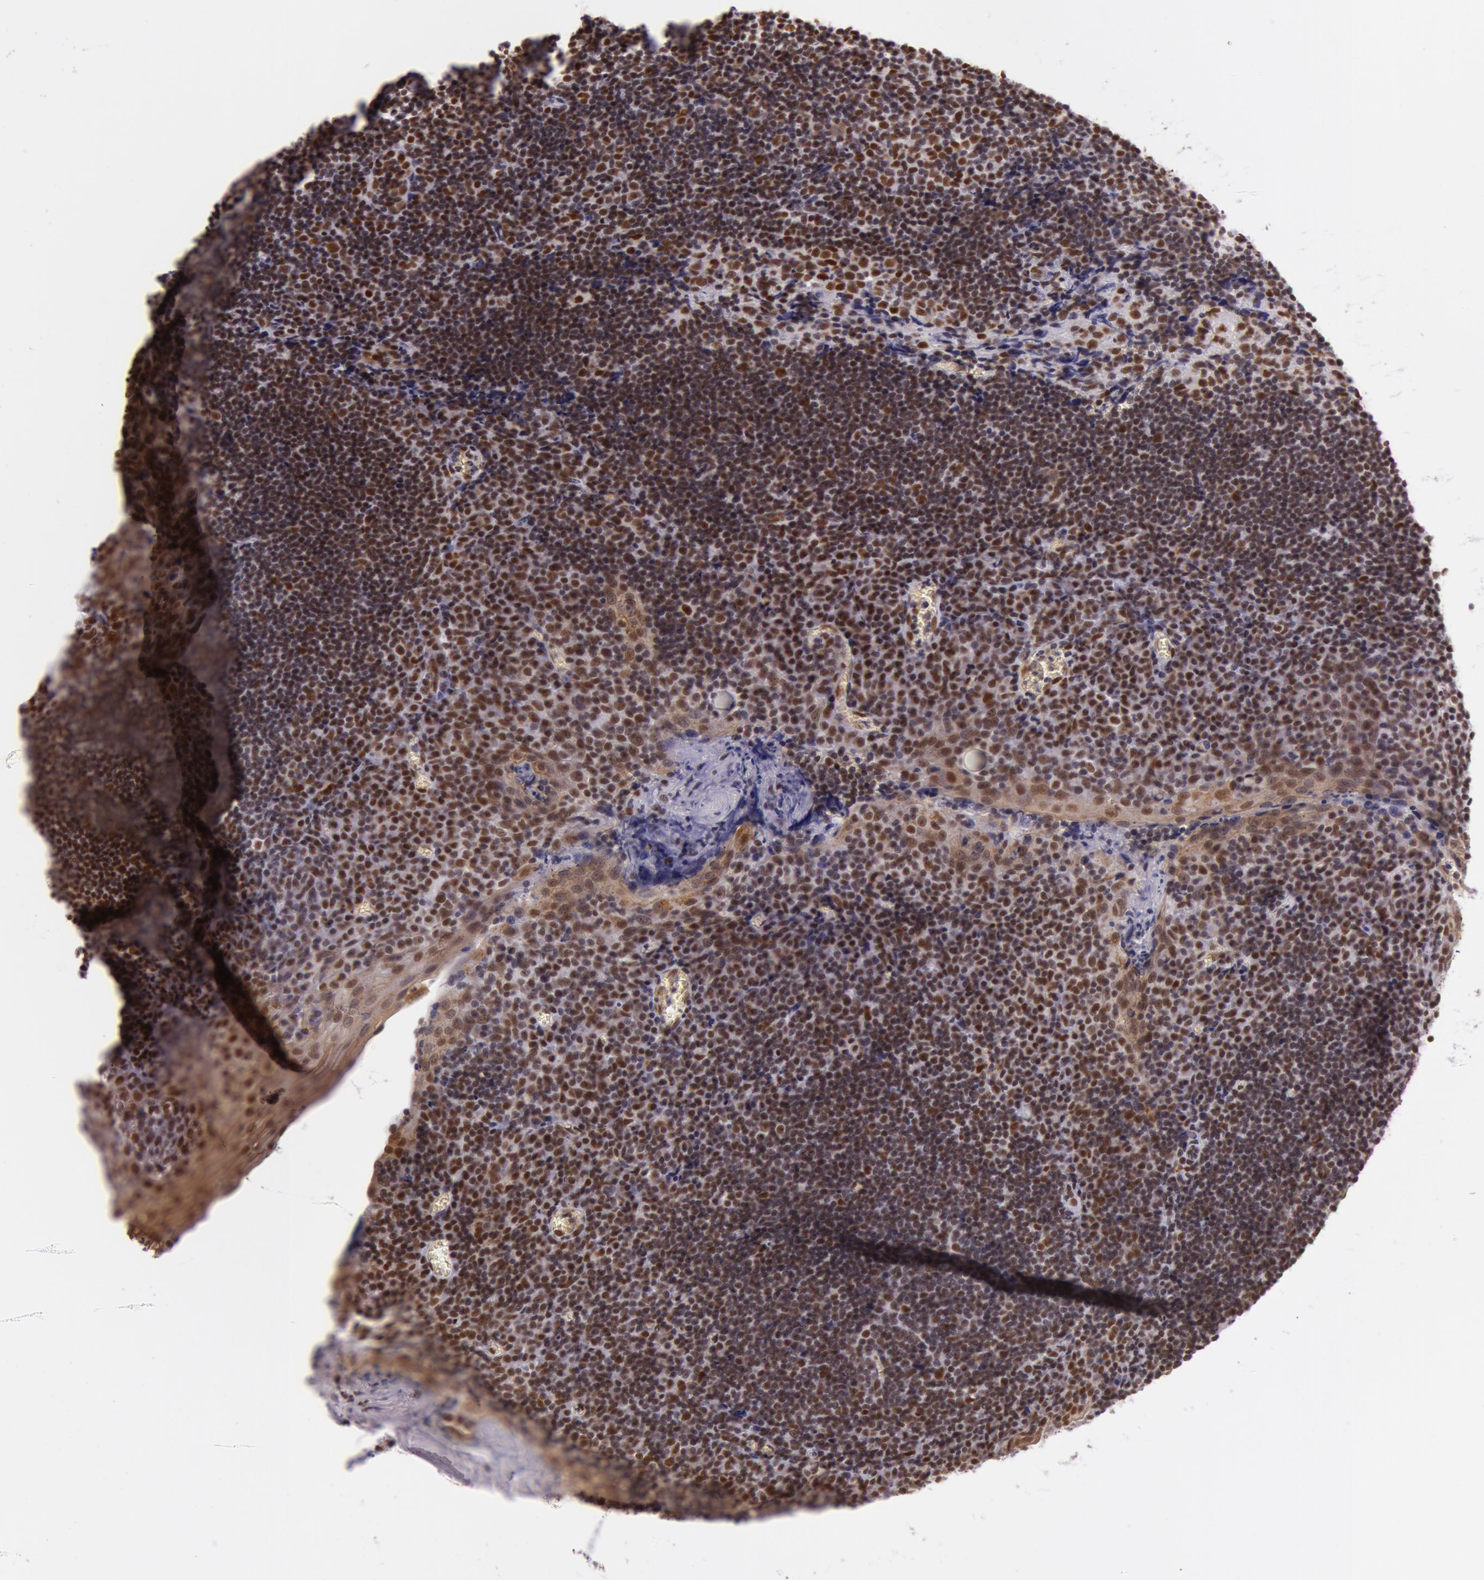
{"staining": {"intensity": "strong", "quantity": ">75%", "location": "nuclear"}, "tissue": "tonsil", "cell_type": "Germinal center cells", "image_type": "normal", "snomed": [{"axis": "morphology", "description": "Normal tissue, NOS"}, {"axis": "topography", "description": "Tonsil"}], "caption": "Immunohistochemistry of benign tonsil reveals high levels of strong nuclear positivity in approximately >75% of germinal center cells.", "gene": "NBN", "patient": {"sex": "male", "age": 20}}